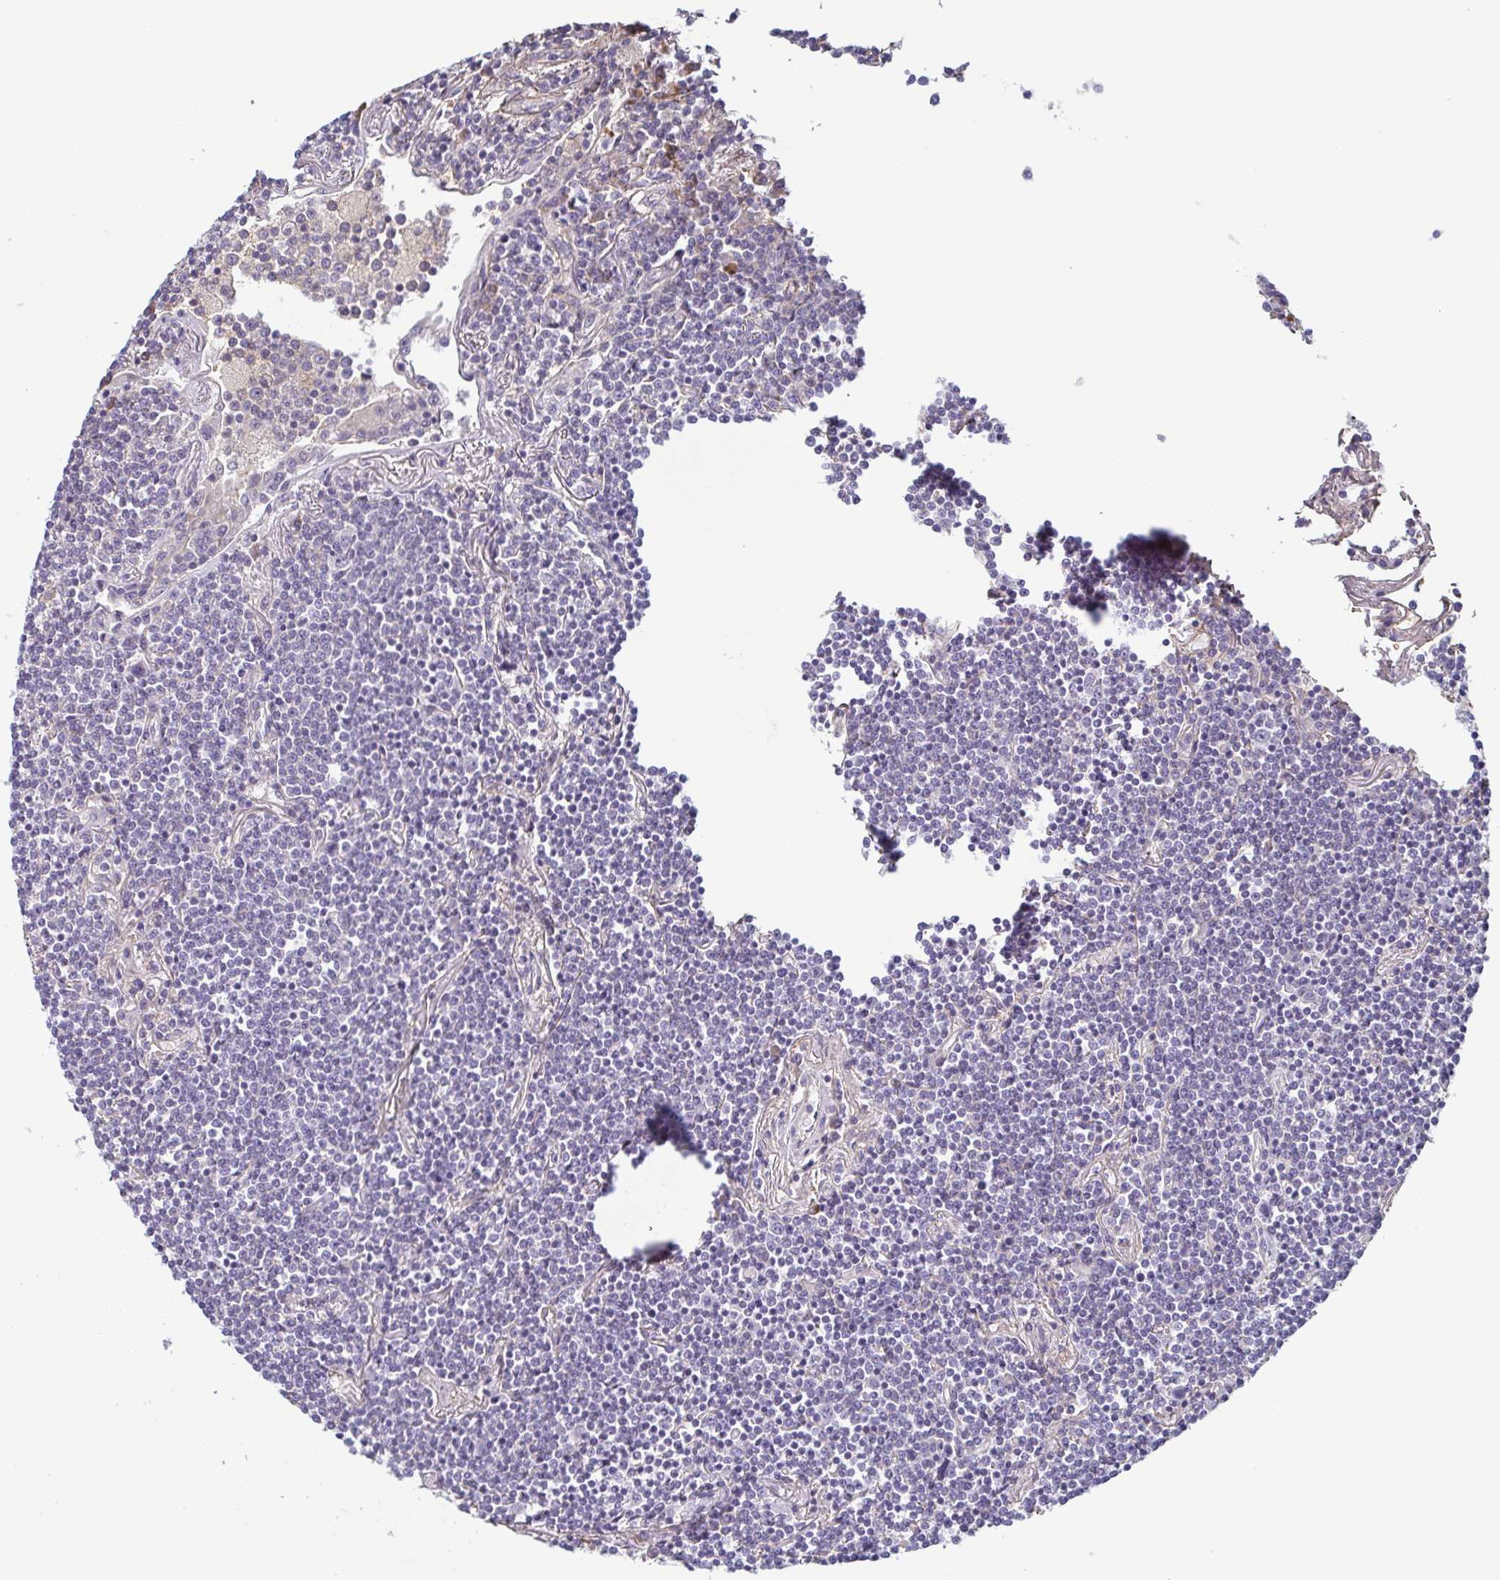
{"staining": {"intensity": "negative", "quantity": "none", "location": "none"}, "tissue": "lymphoma", "cell_type": "Tumor cells", "image_type": "cancer", "snomed": [{"axis": "morphology", "description": "Malignant lymphoma, non-Hodgkin's type, Low grade"}, {"axis": "topography", "description": "Lung"}], "caption": "This is an immunohistochemistry (IHC) histopathology image of malignant lymphoma, non-Hodgkin's type (low-grade). There is no positivity in tumor cells.", "gene": "ECM1", "patient": {"sex": "female", "age": 71}}